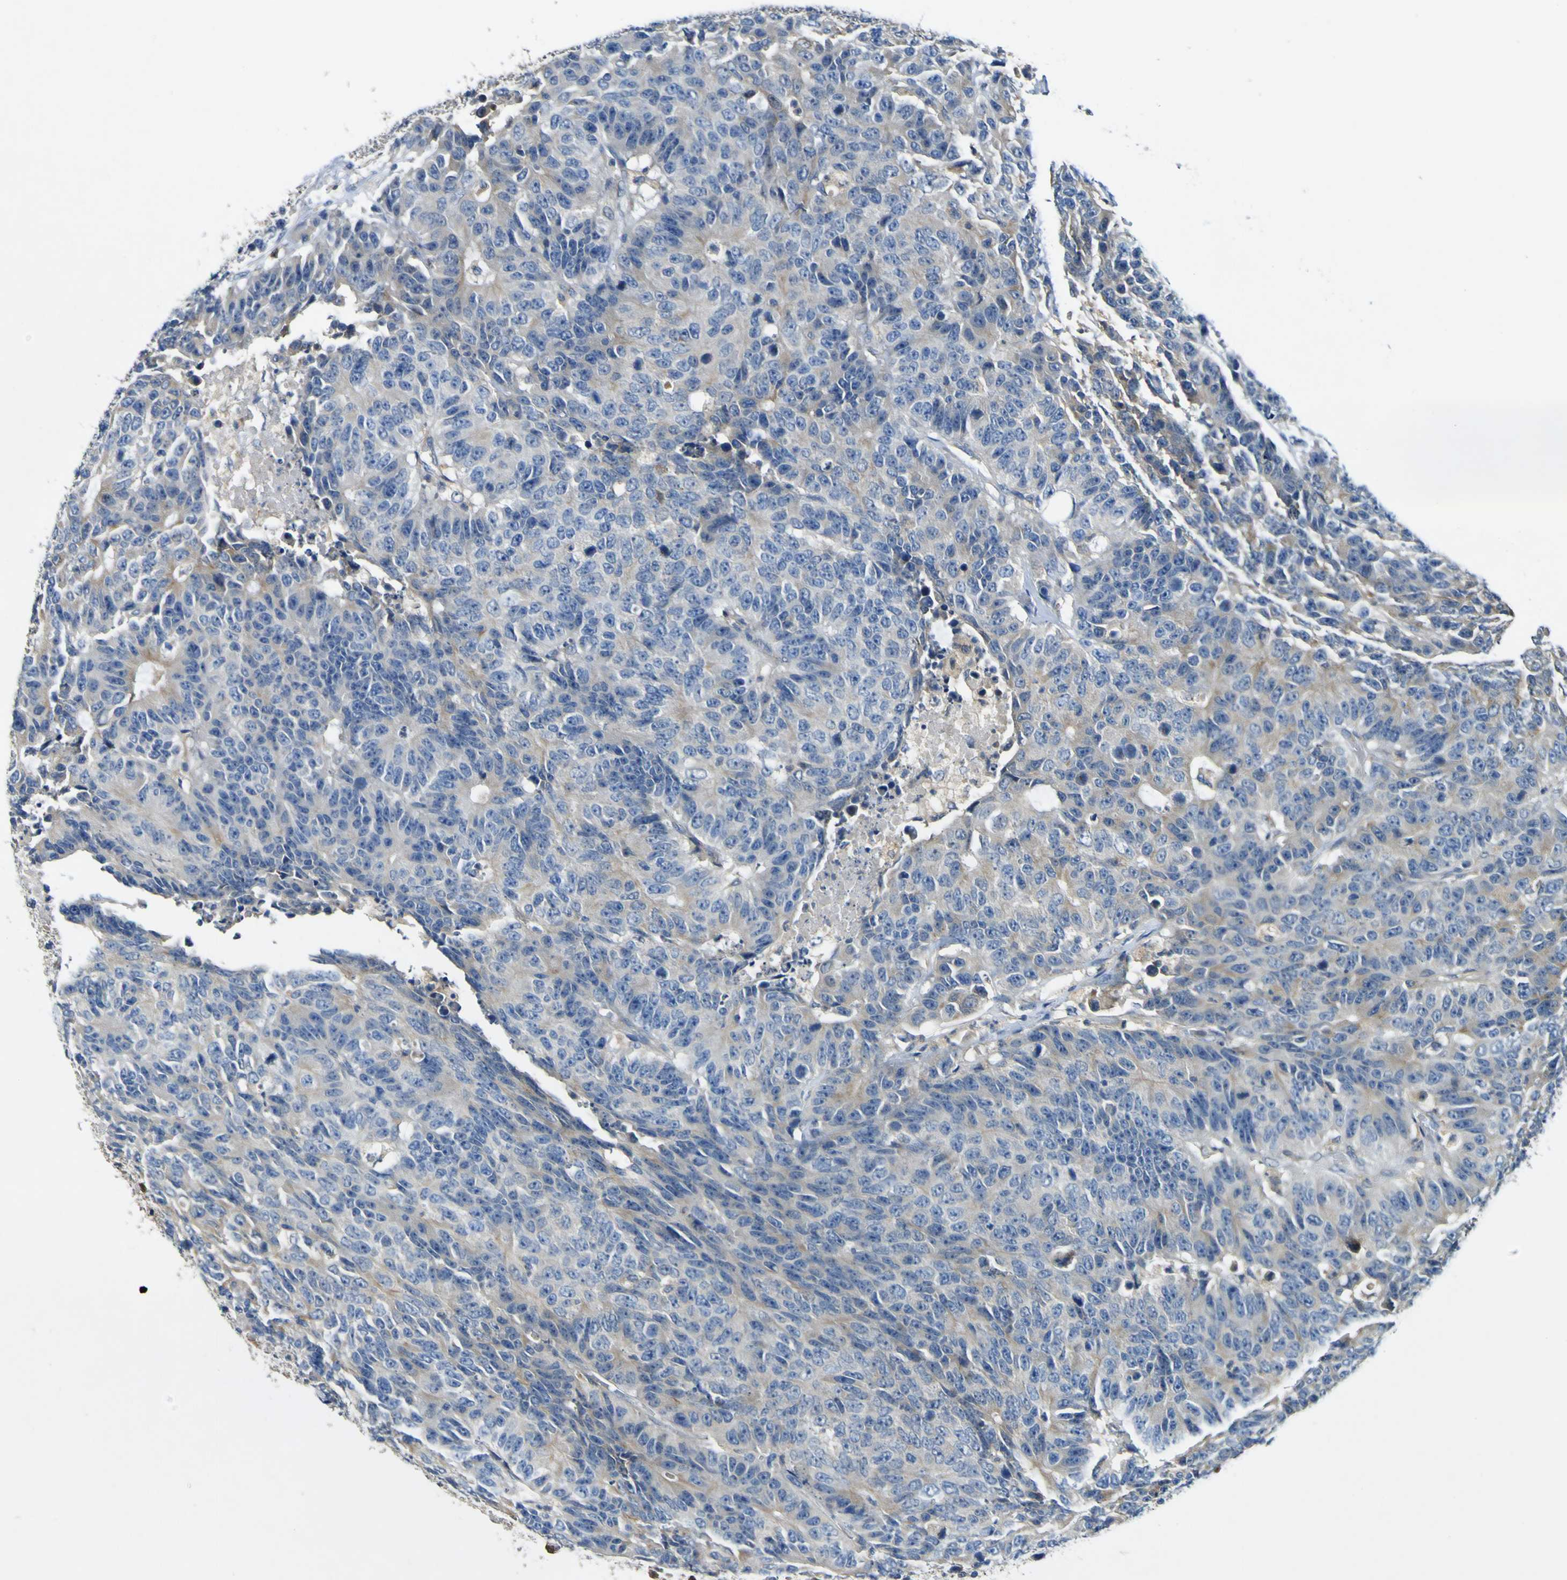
{"staining": {"intensity": "moderate", "quantity": "<25%", "location": "cytoplasmic/membranous"}, "tissue": "colorectal cancer", "cell_type": "Tumor cells", "image_type": "cancer", "snomed": [{"axis": "morphology", "description": "Adenocarcinoma, NOS"}, {"axis": "topography", "description": "Colon"}], "caption": "Immunohistochemical staining of colorectal cancer (adenocarcinoma) exhibits low levels of moderate cytoplasmic/membranous protein expression in approximately <25% of tumor cells.", "gene": "EML2", "patient": {"sex": "female", "age": 86}}